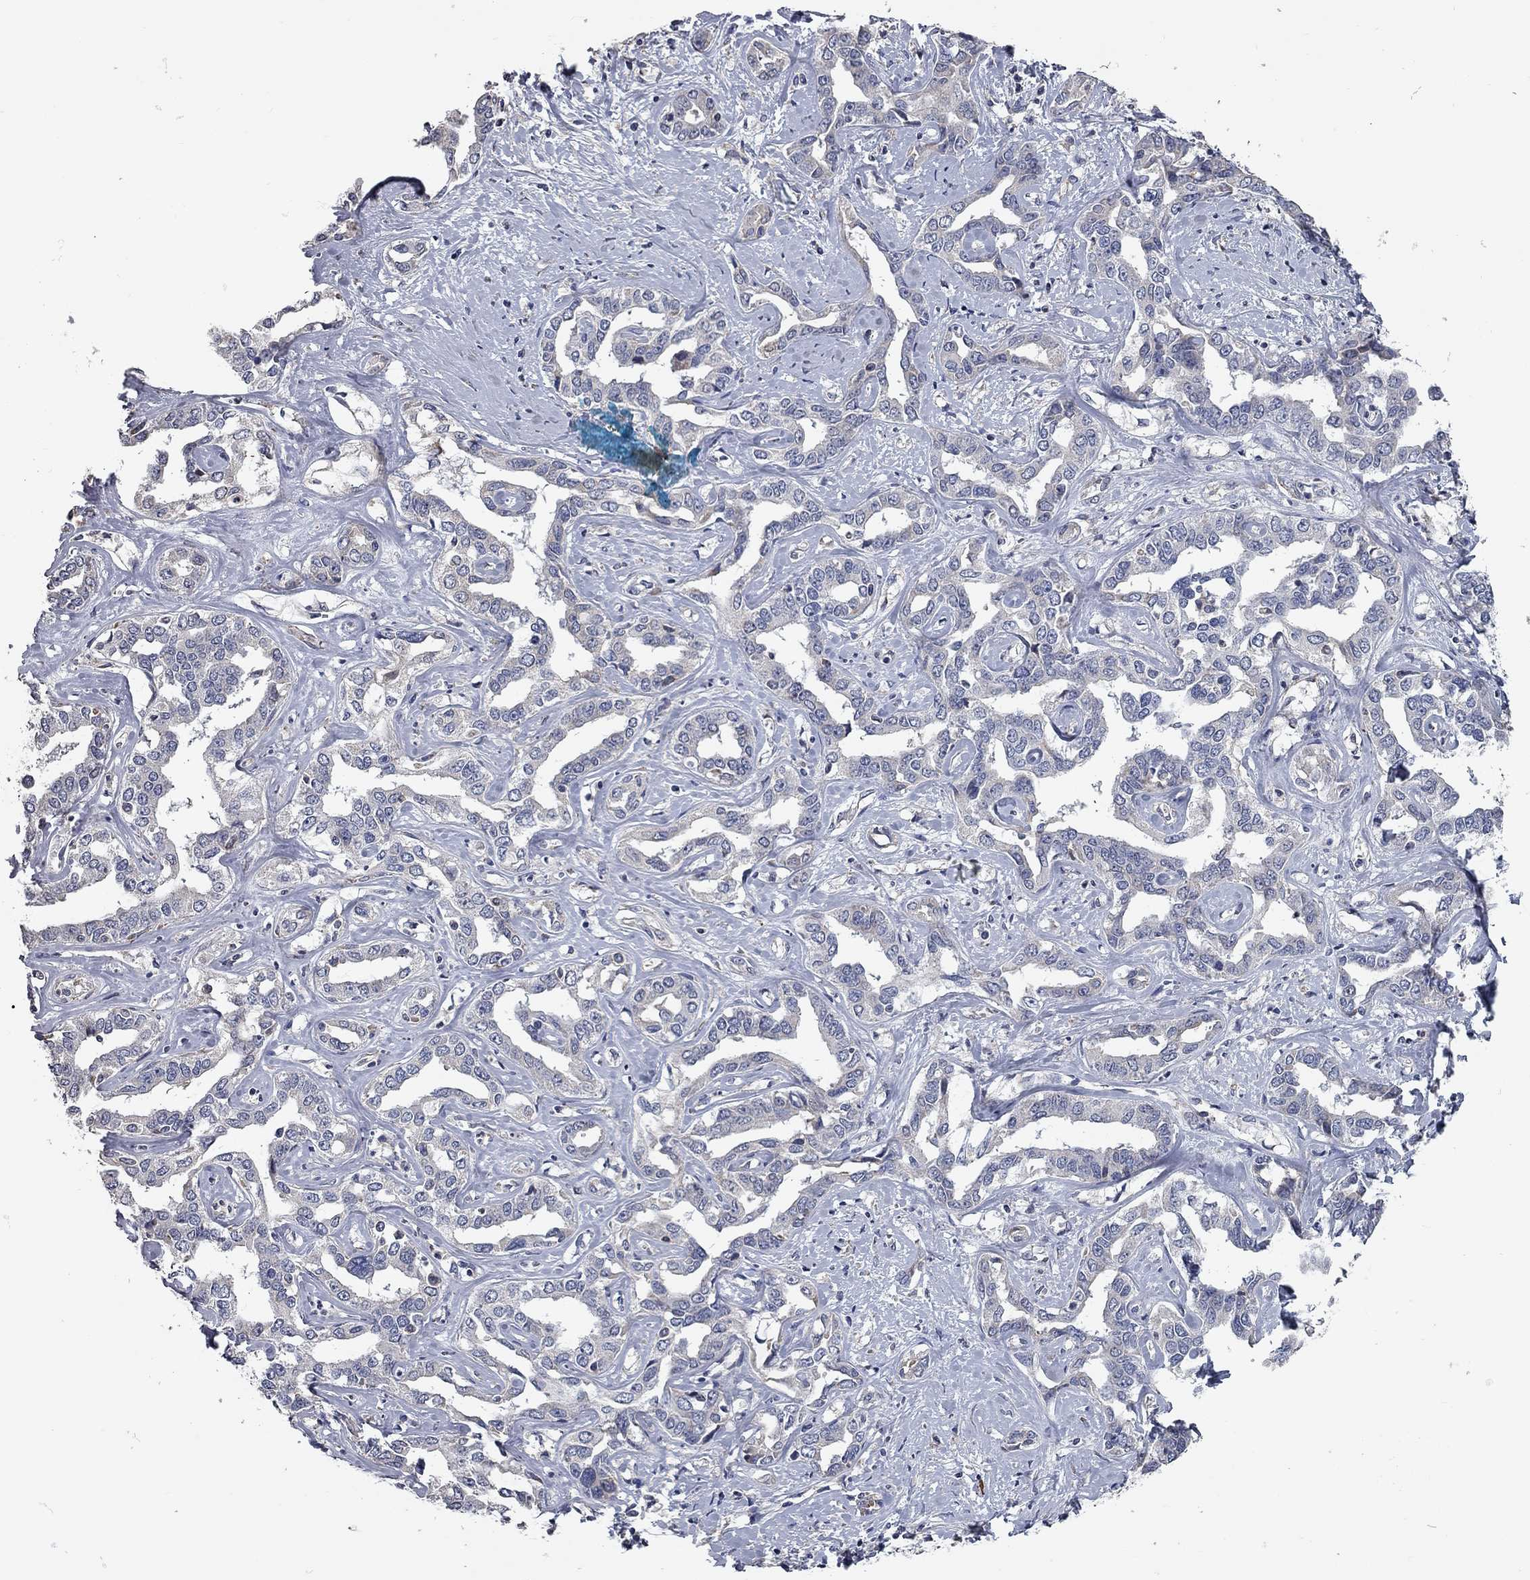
{"staining": {"intensity": "negative", "quantity": "none", "location": "none"}, "tissue": "liver cancer", "cell_type": "Tumor cells", "image_type": "cancer", "snomed": [{"axis": "morphology", "description": "Cholangiocarcinoma"}, {"axis": "topography", "description": "Liver"}], "caption": "IHC of liver cholangiocarcinoma shows no expression in tumor cells.", "gene": "XAGE2", "patient": {"sex": "male", "age": 59}}